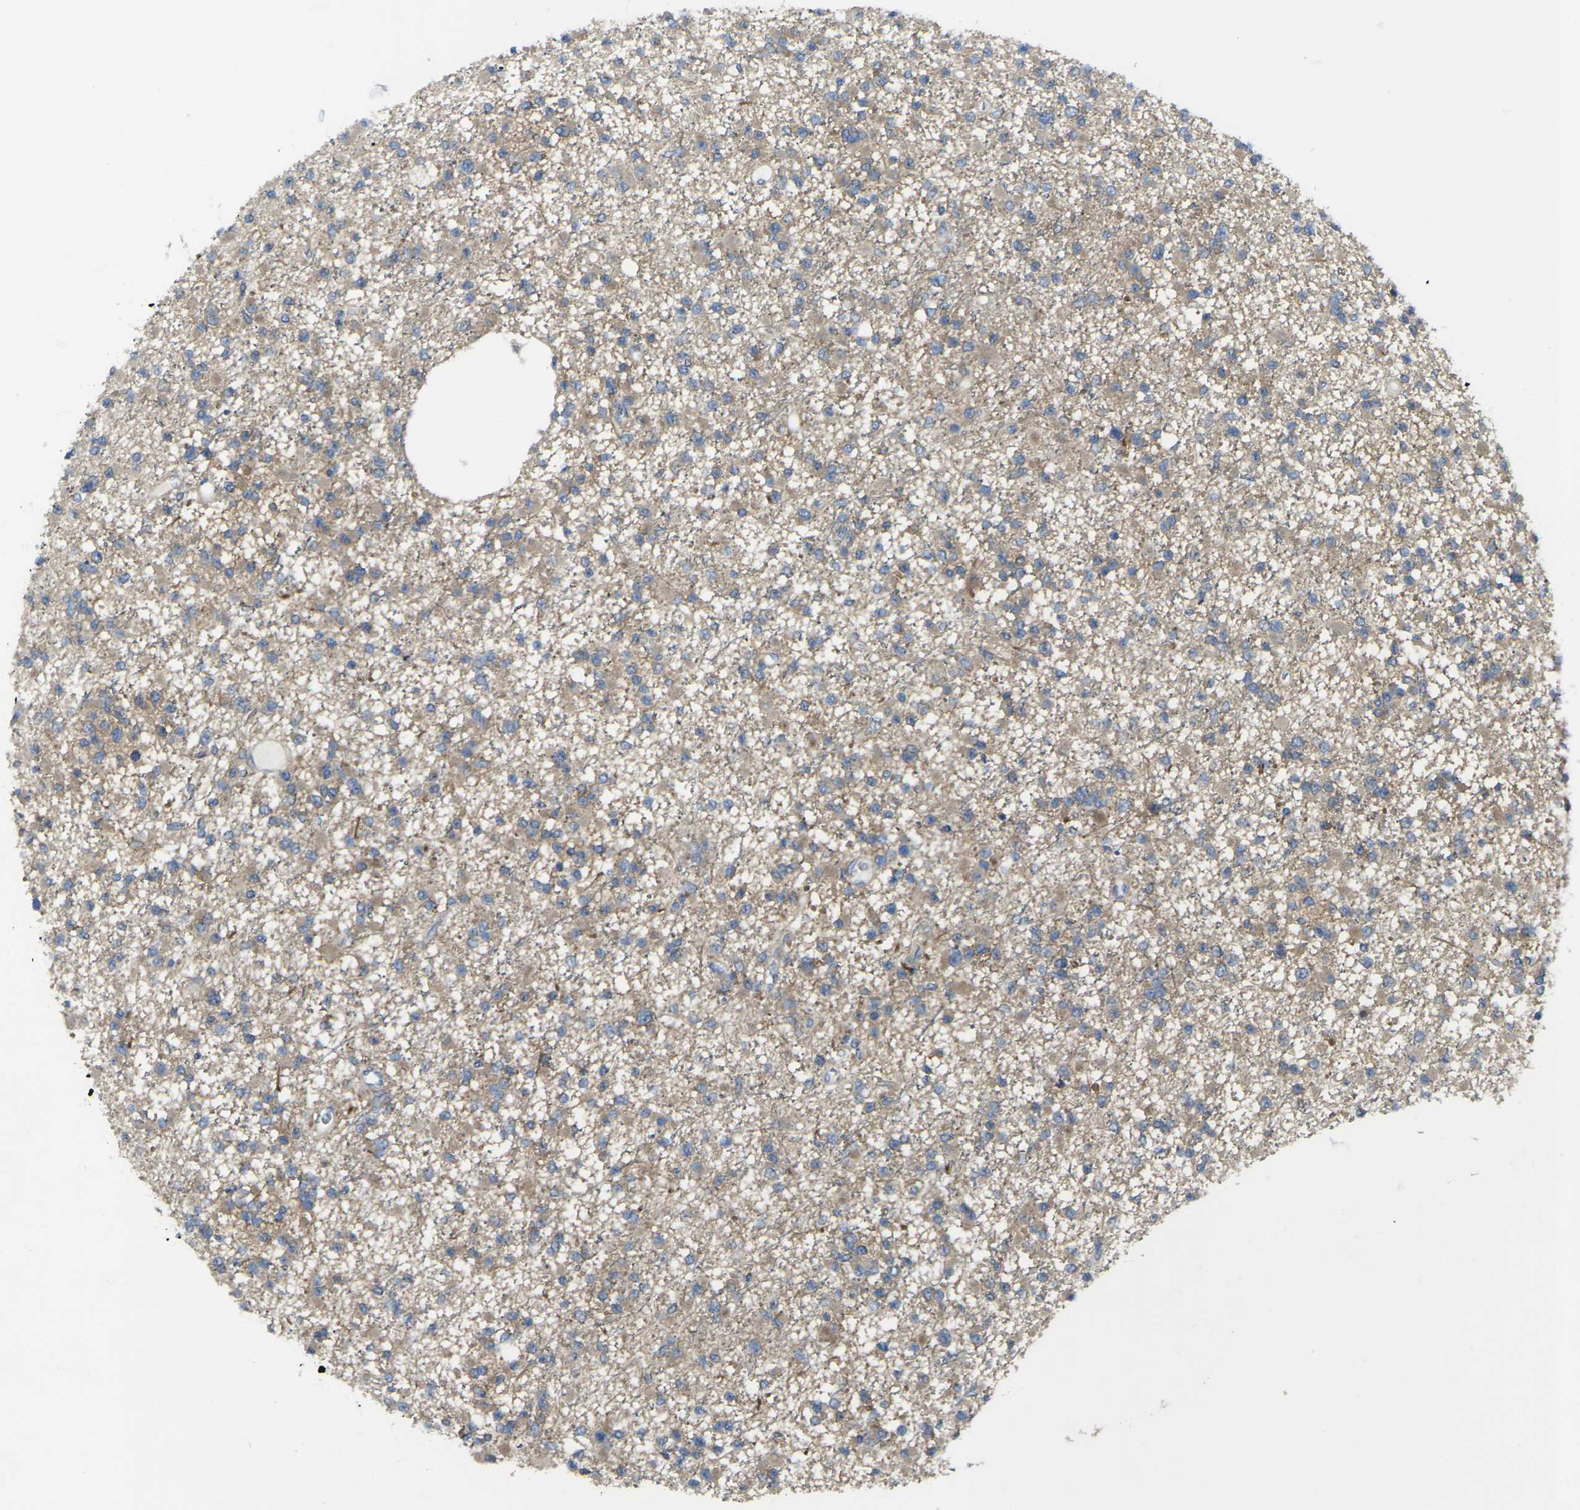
{"staining": {"intensity": "weak", "quantity": ">75%", "location": "cytoplasmic/membranous"}, "tissue": "glioma", "cell_type": "Tumor cells", "image_type": "cancer", "snomed": [{"axis": "morphology", "description": "Glioma, malignant, Low grade"}, {"axis": "topography", "description": "Brain"}], "caption": "Human malignant low-grade glioma stained with a brown dye displays weak cytoplasmic/membranous positive staining in approximately >75% of tumor cells.", "gene": "CCR10", "patient": {"sex": "female", "age": 22}}